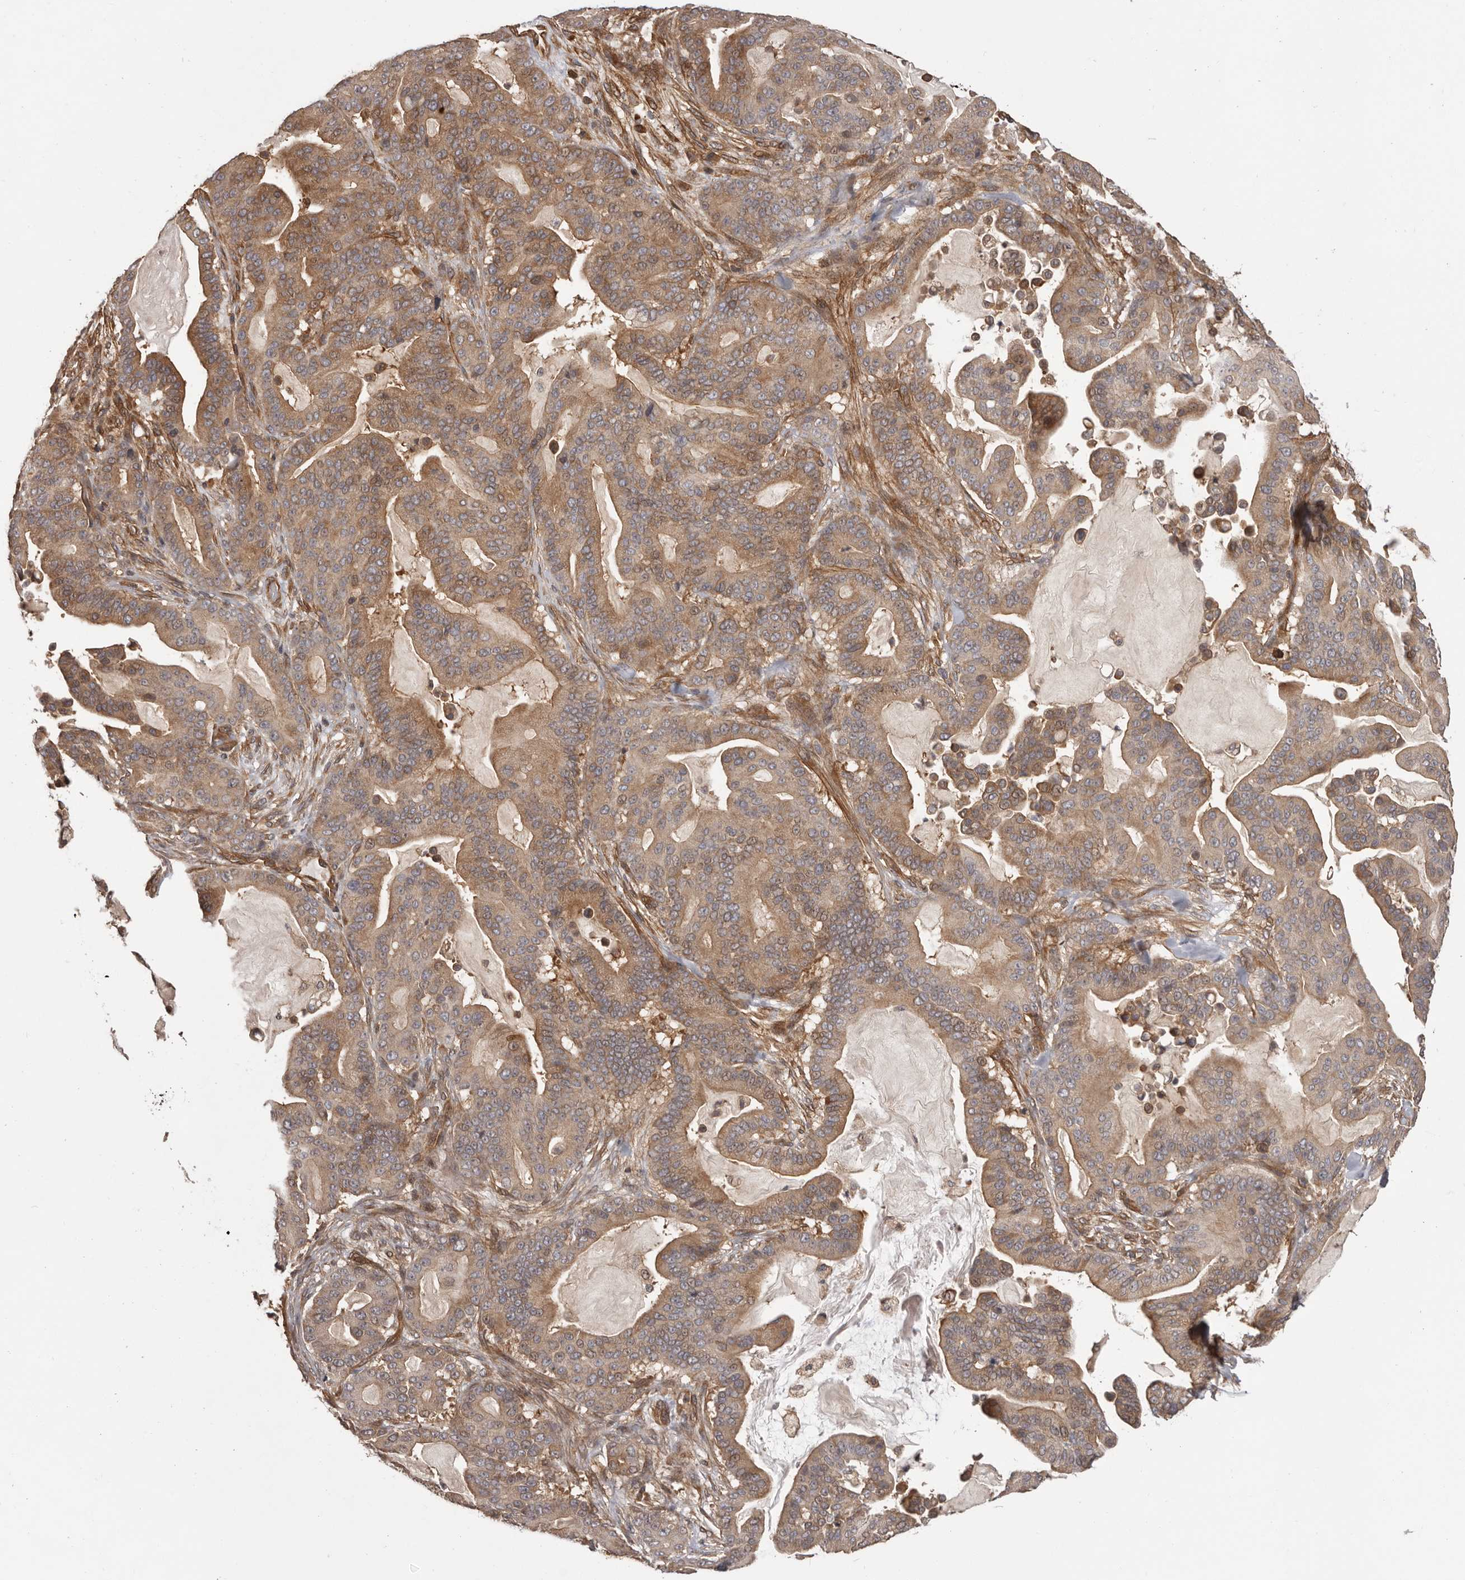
{"staining": {"intensity": "moderate", "quantity": ">75%", "location": "cytoplasmic/membranous"}, "tissue": "pancreatic cancer", "cell_type": "Tumor cells", "image_type": "cancer", "snomed": [{"axis": "morphology", "description": "Adenocarcinoma, NOS"}, {"axis": "topography", "description": "Pancreas"}], "caption": "Human pancreatic cancer (adenocarcinoma) stained for a protein (brown) displays moderate cytoplasmic/membranous positive staining in about >75% of tumor cells.", "gene": "NFKBIA", "patient": {"sex": "male", "age": 63}}